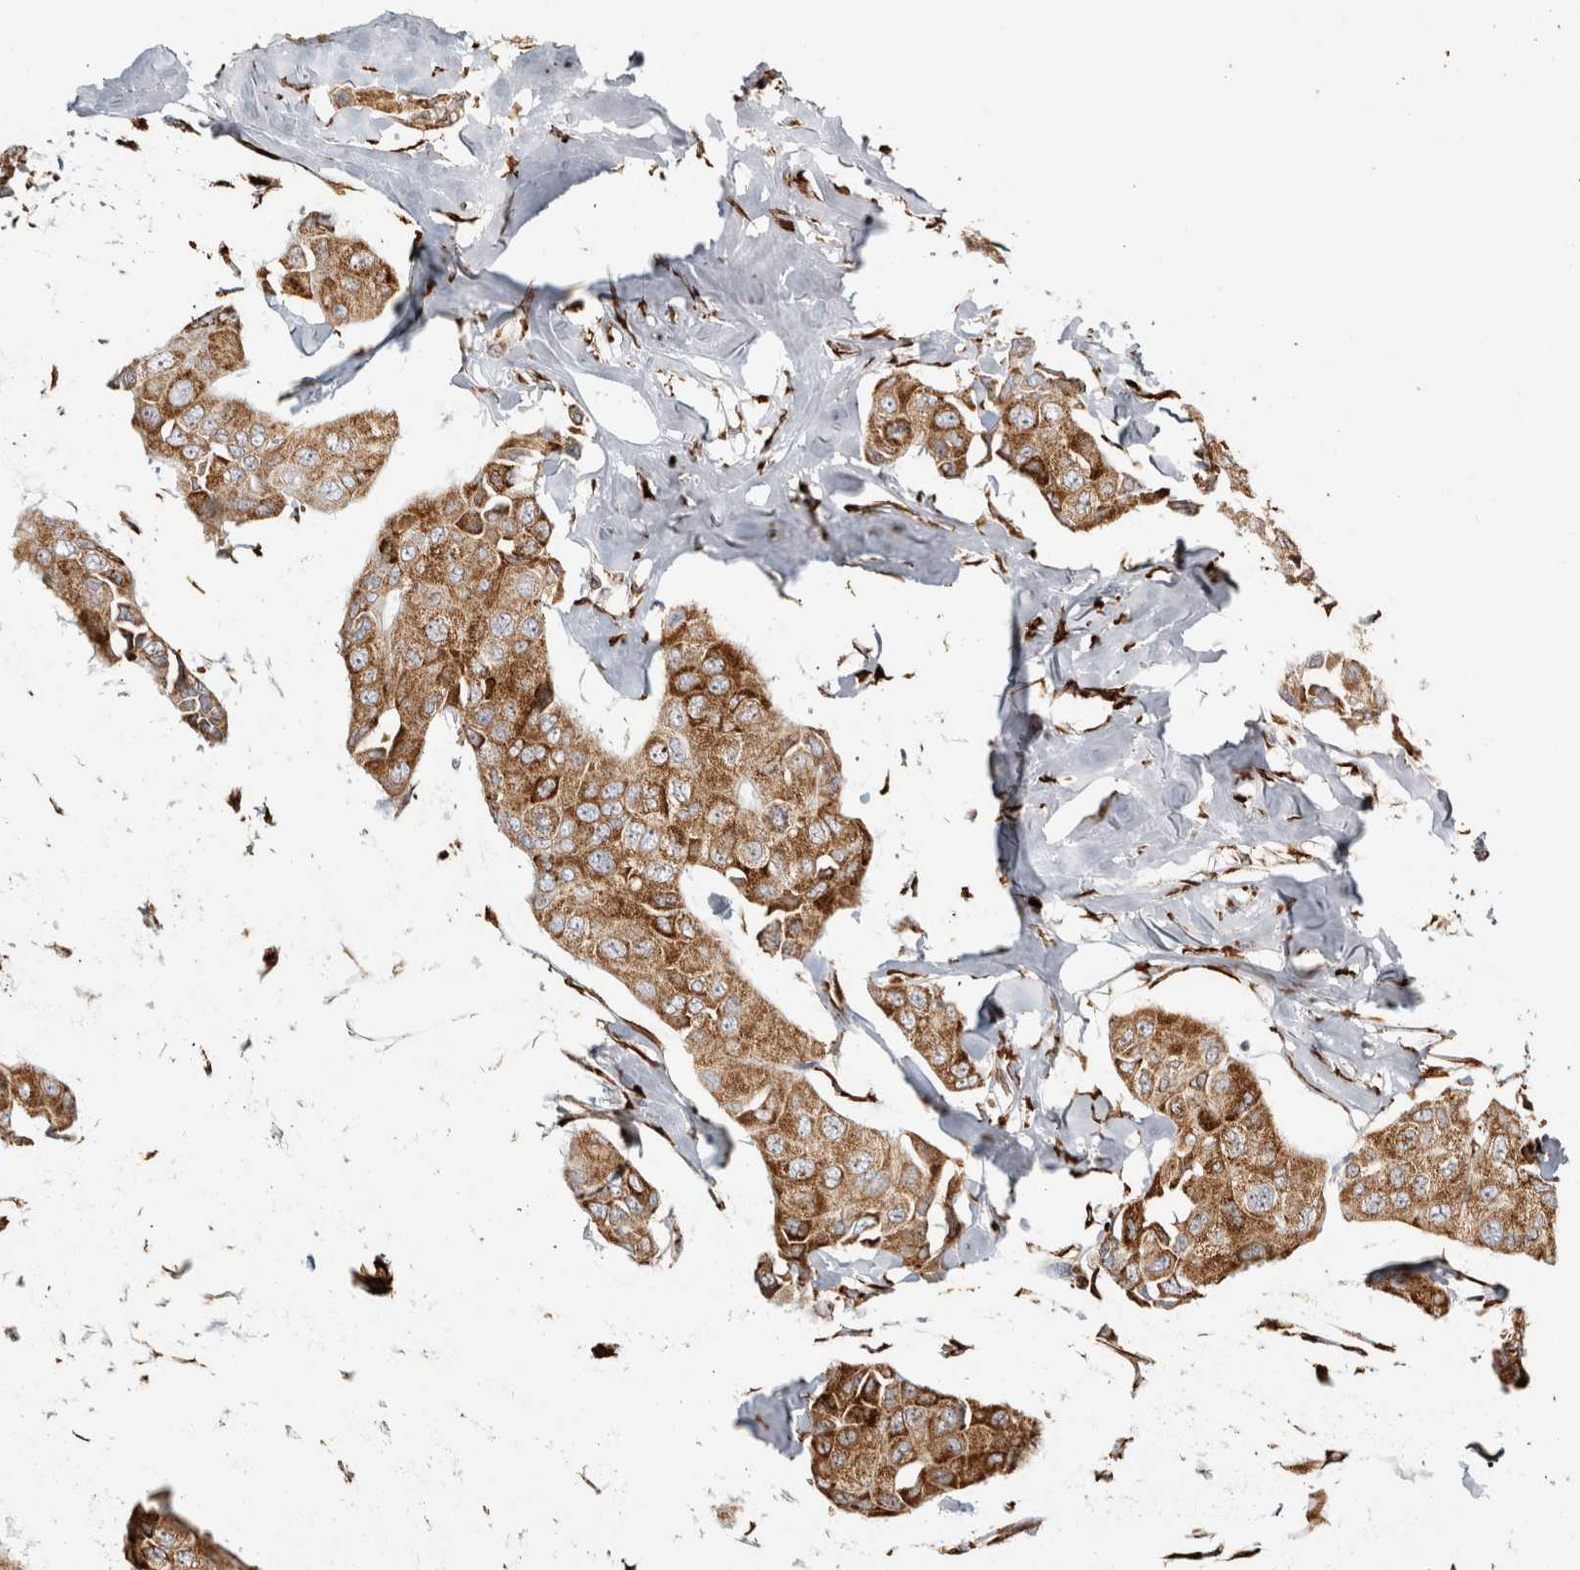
{"staining": {"intensity": "strong", "quantity": ">75%", "location": "cytoplasmic/membranous"}, "tissue": "breast cancer", "cell_type": "Tumor cells", "image_type": "cancer", "snomed": [{"axis": "morphology", "description": "Duct carcinoma"}, {"axis": "topography", "description": "Breast"}], "caption": "Protein staining displays strong cytoplasmic/membranous staining in about >75% of tumor cells in breast cancer (intraductal carcinoma).", "gene": "OSTN", "patient": {"sex": "female", "age": 80}}